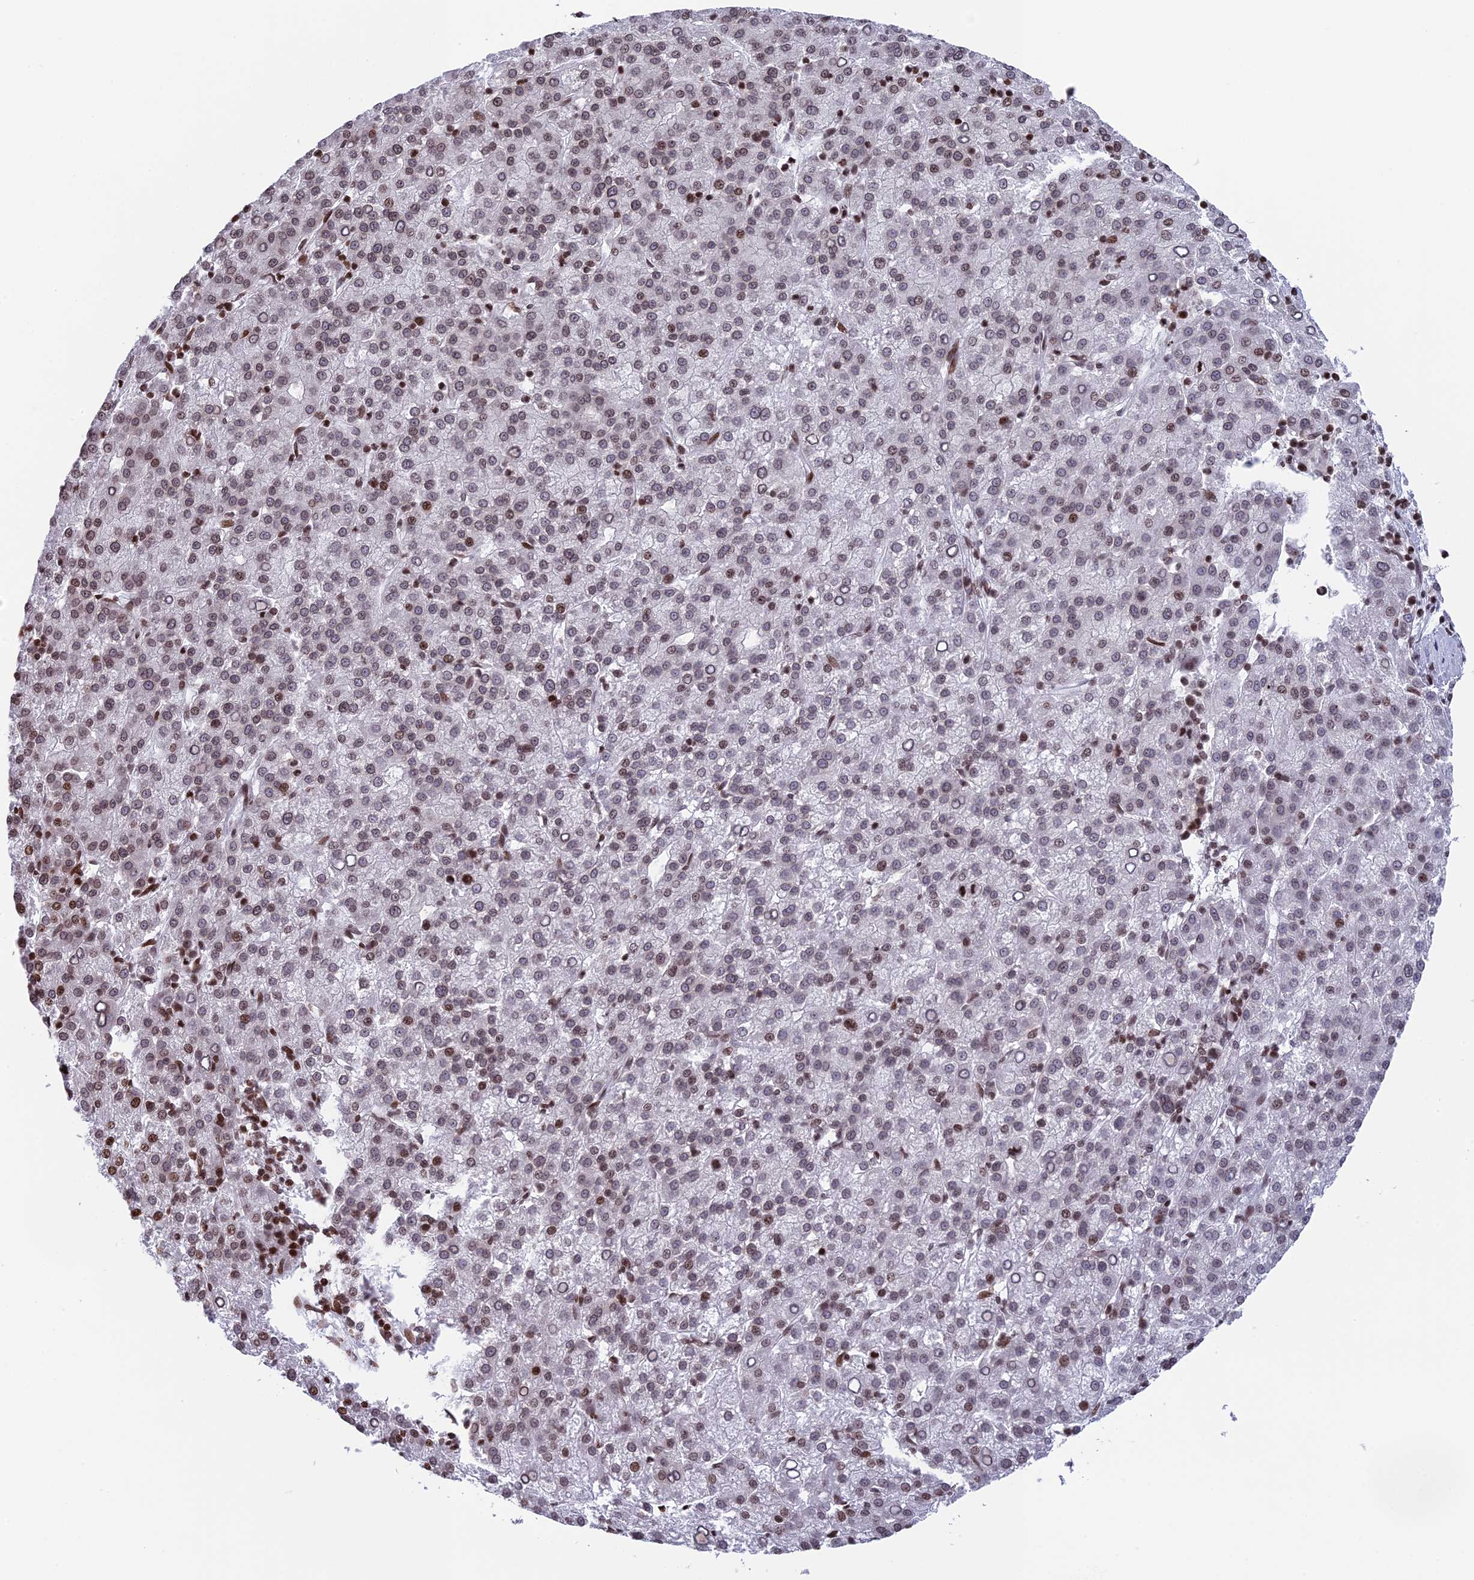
{"staining": {"intensity": "weak", "quantity": ">75%", "location": "nuclear"}, "tissue": "liver cancer", "cell_type": "Tumor cells", "image_type": "cancer", "snomed": [{"axis": "morphology", "description": "Carcinoma, Hepatocellular, NOS"}, {"axis": "topography", "description": "Liver"}], "caption": "A micrograph of human liver cancer (hepatocellular carcinoma) stained for a protein reveals weak nuclear brown staining in tumor cells.", "gene": "TET2", "patient": {"sex": "female", "age": 58}}